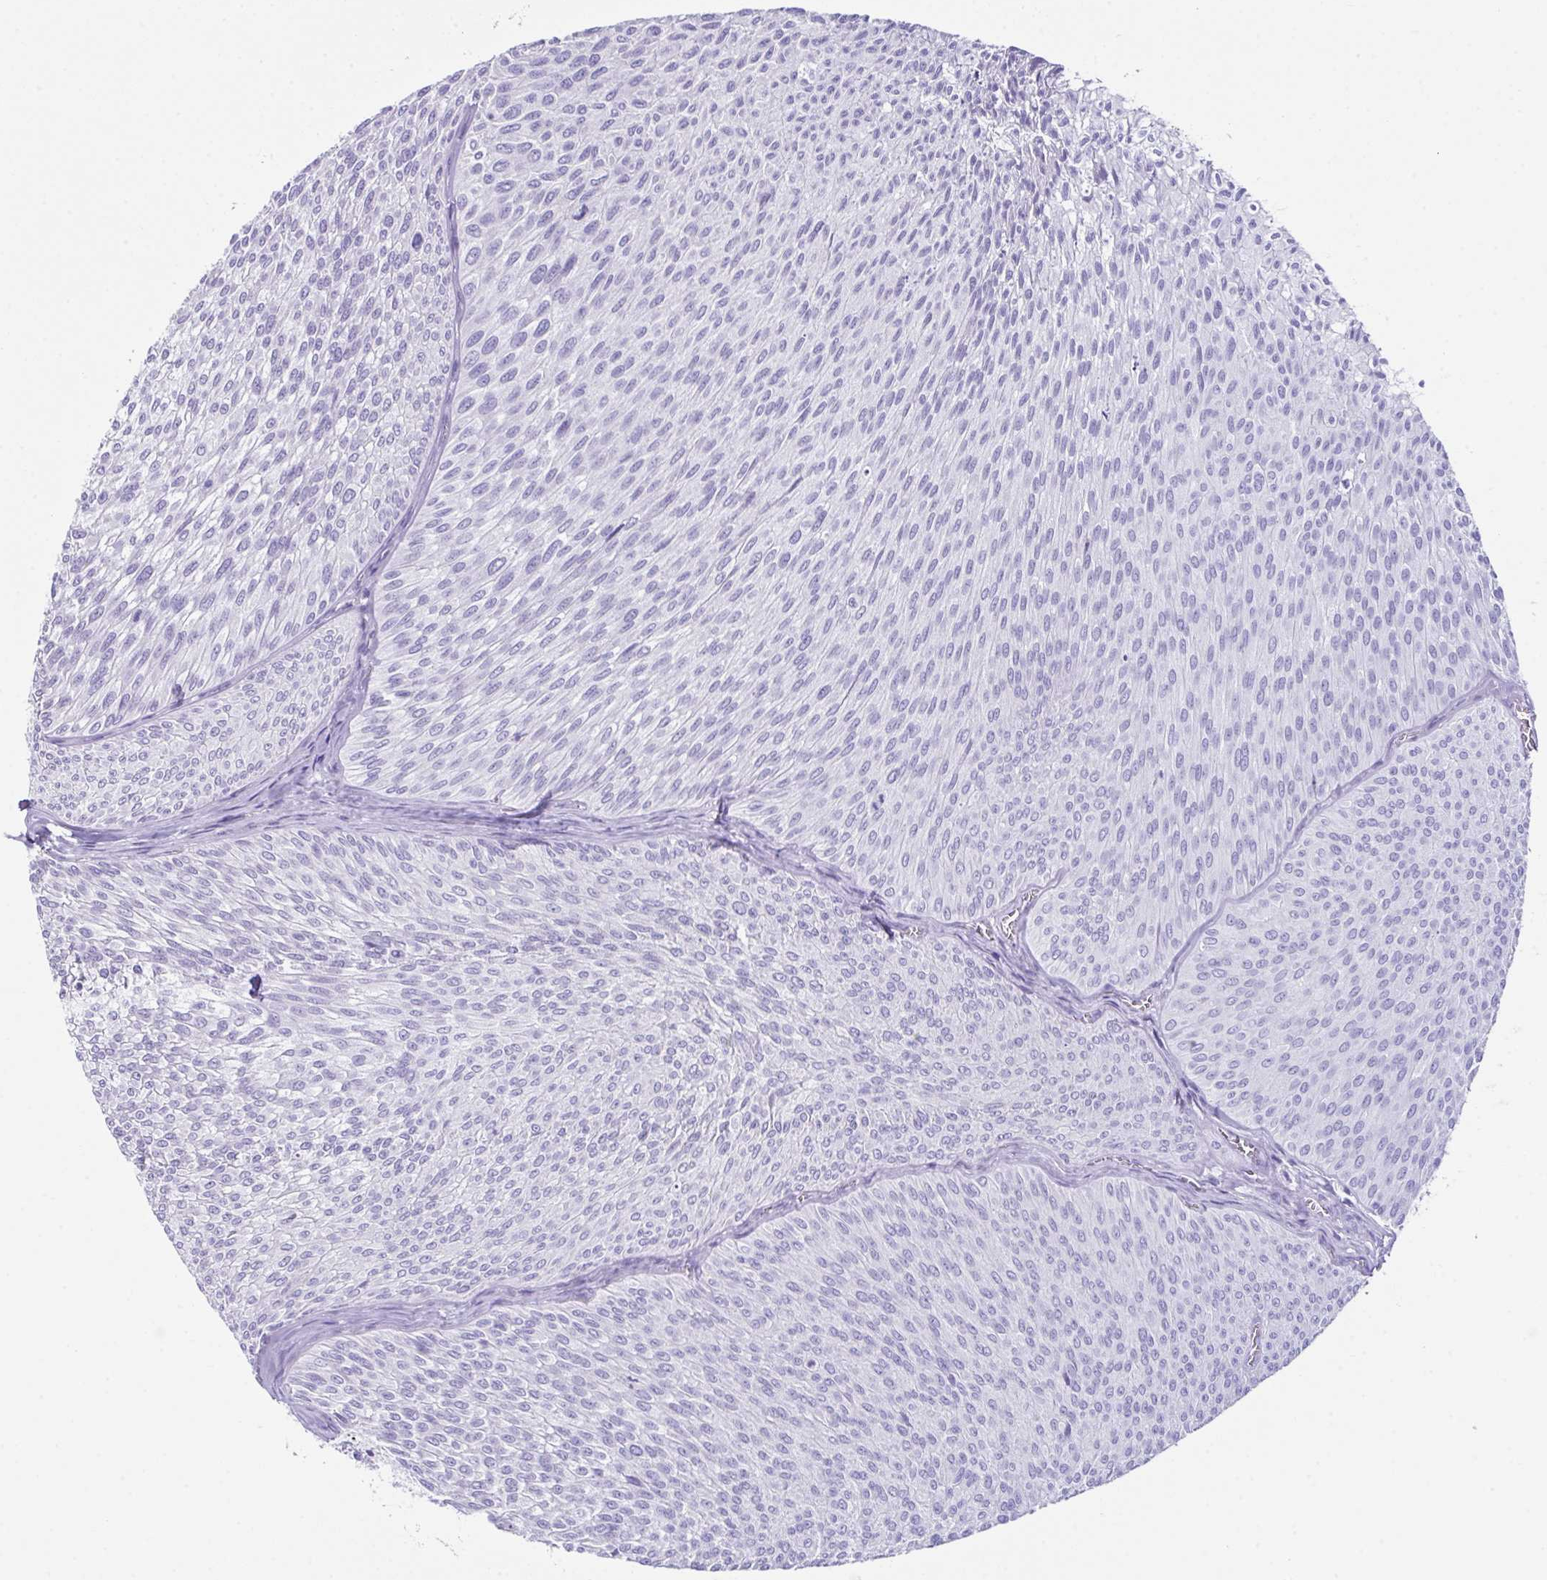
{"staining": {"intensity": "negative", "quantity": "none", "location": "none"}, "tissue": "urothelial cancer", "cell_type": "Tumor cells", "image_type": "cancer", "snomed": [{"axis": "morphology", "description": "Urothelial carcinoma, Low grade"}, {"axis": "topography", "description": "Urinary bladder"}], "caption": "Urothelial cancer was stained to show a protein in brown. There is no significant expression in tumor cells. (Immunohistochemistry (ihc), brightfield microscopy, high magnification).", "gene": "LGALS4", "patient": {"sex": "male", "age": 91}}